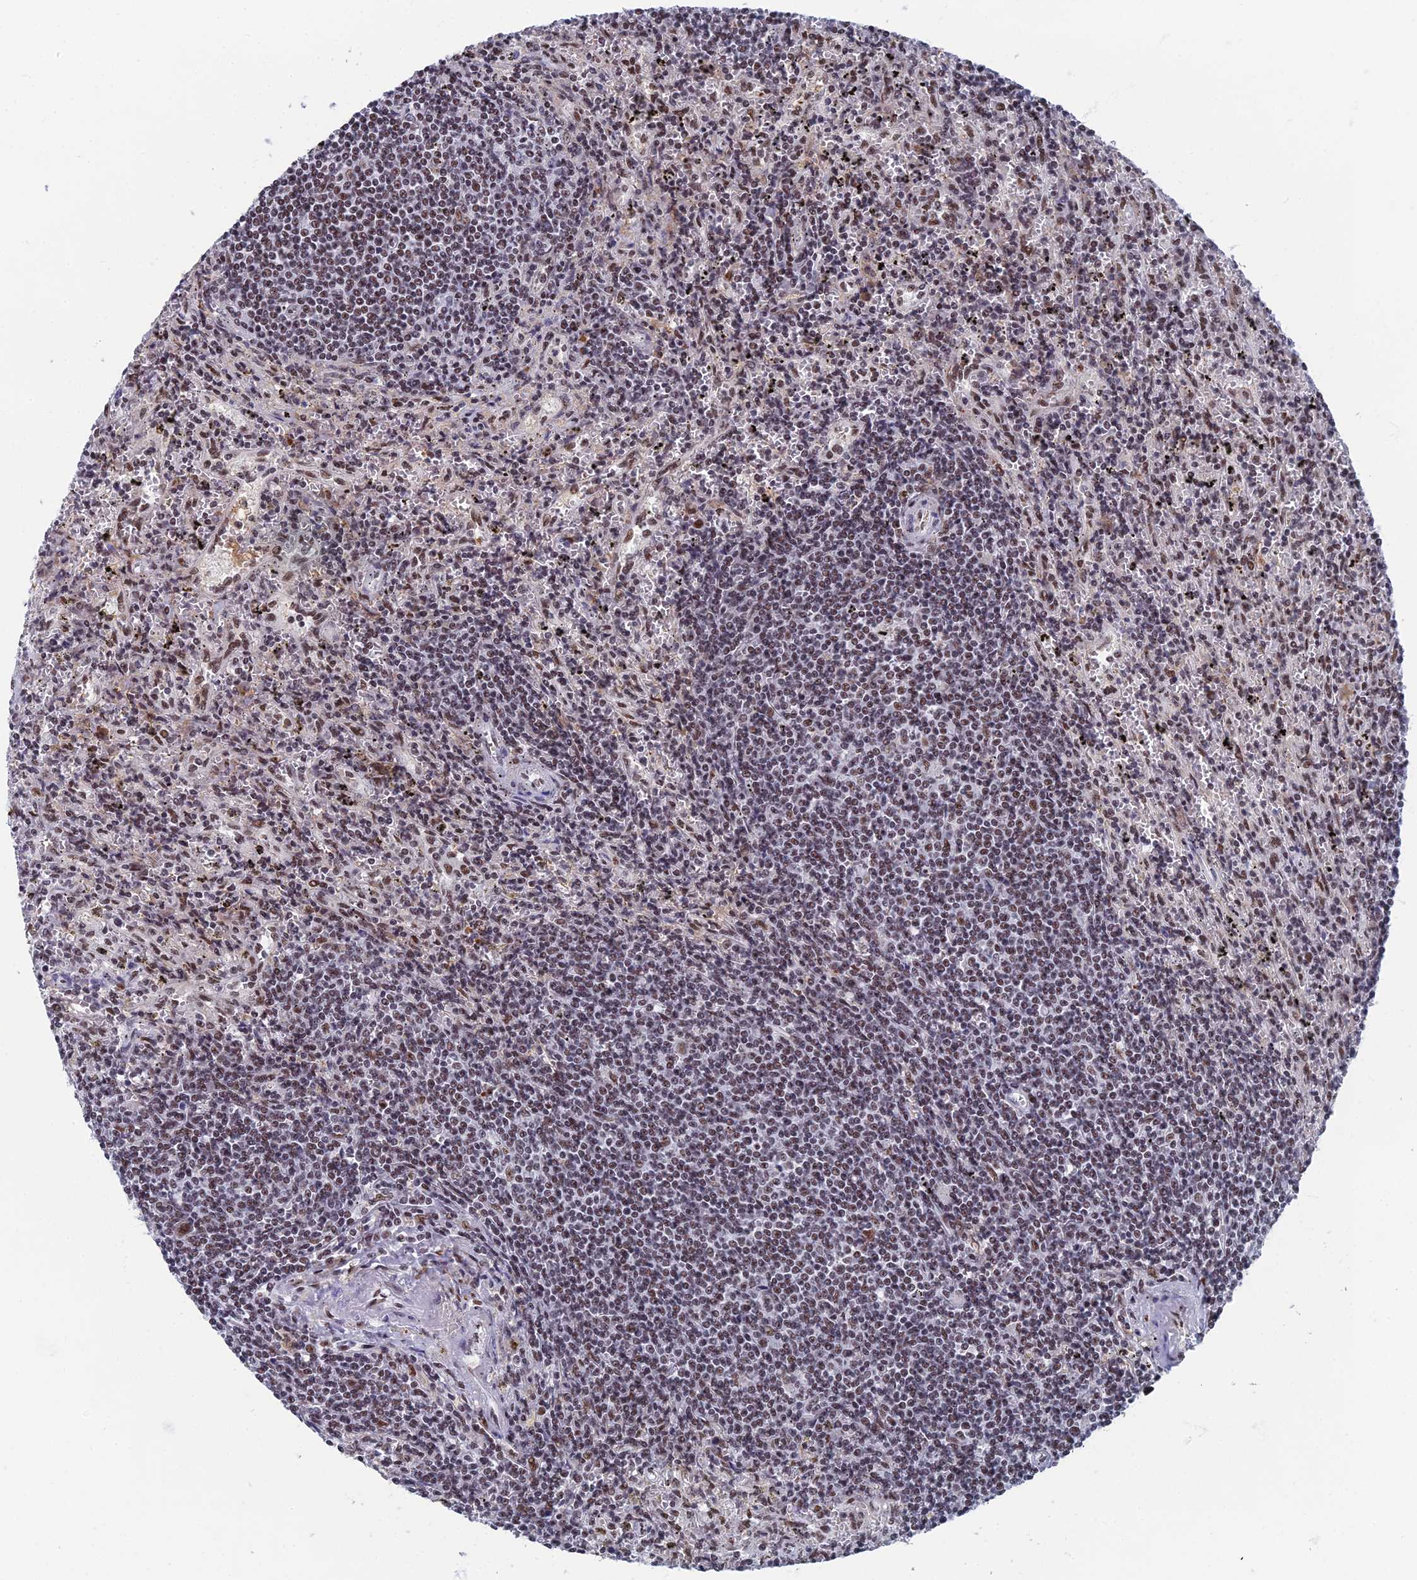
{"staining": {"intensity": "weak", "quantity": ">75%", "location": "nuclear"}, "tissue": "lymphoma", "cell_type": "Tumor cells", "image_type": "cancer", "snomed": [{"axis": "morphology", "description": "Malignant lymphoma, non-Hodgkin's type, Low grade"}, {"axis": "topography", "description": "Spleen"}], "caption": "Low-grade malignant lymphoma, non-Hodgkin's type was stained to show a protein in brown. There is low levels of weak nuclear positivity in about >75% of tumor cells.", "gene": "TAF13", "patient": {"sex": "male", "age": 76}}